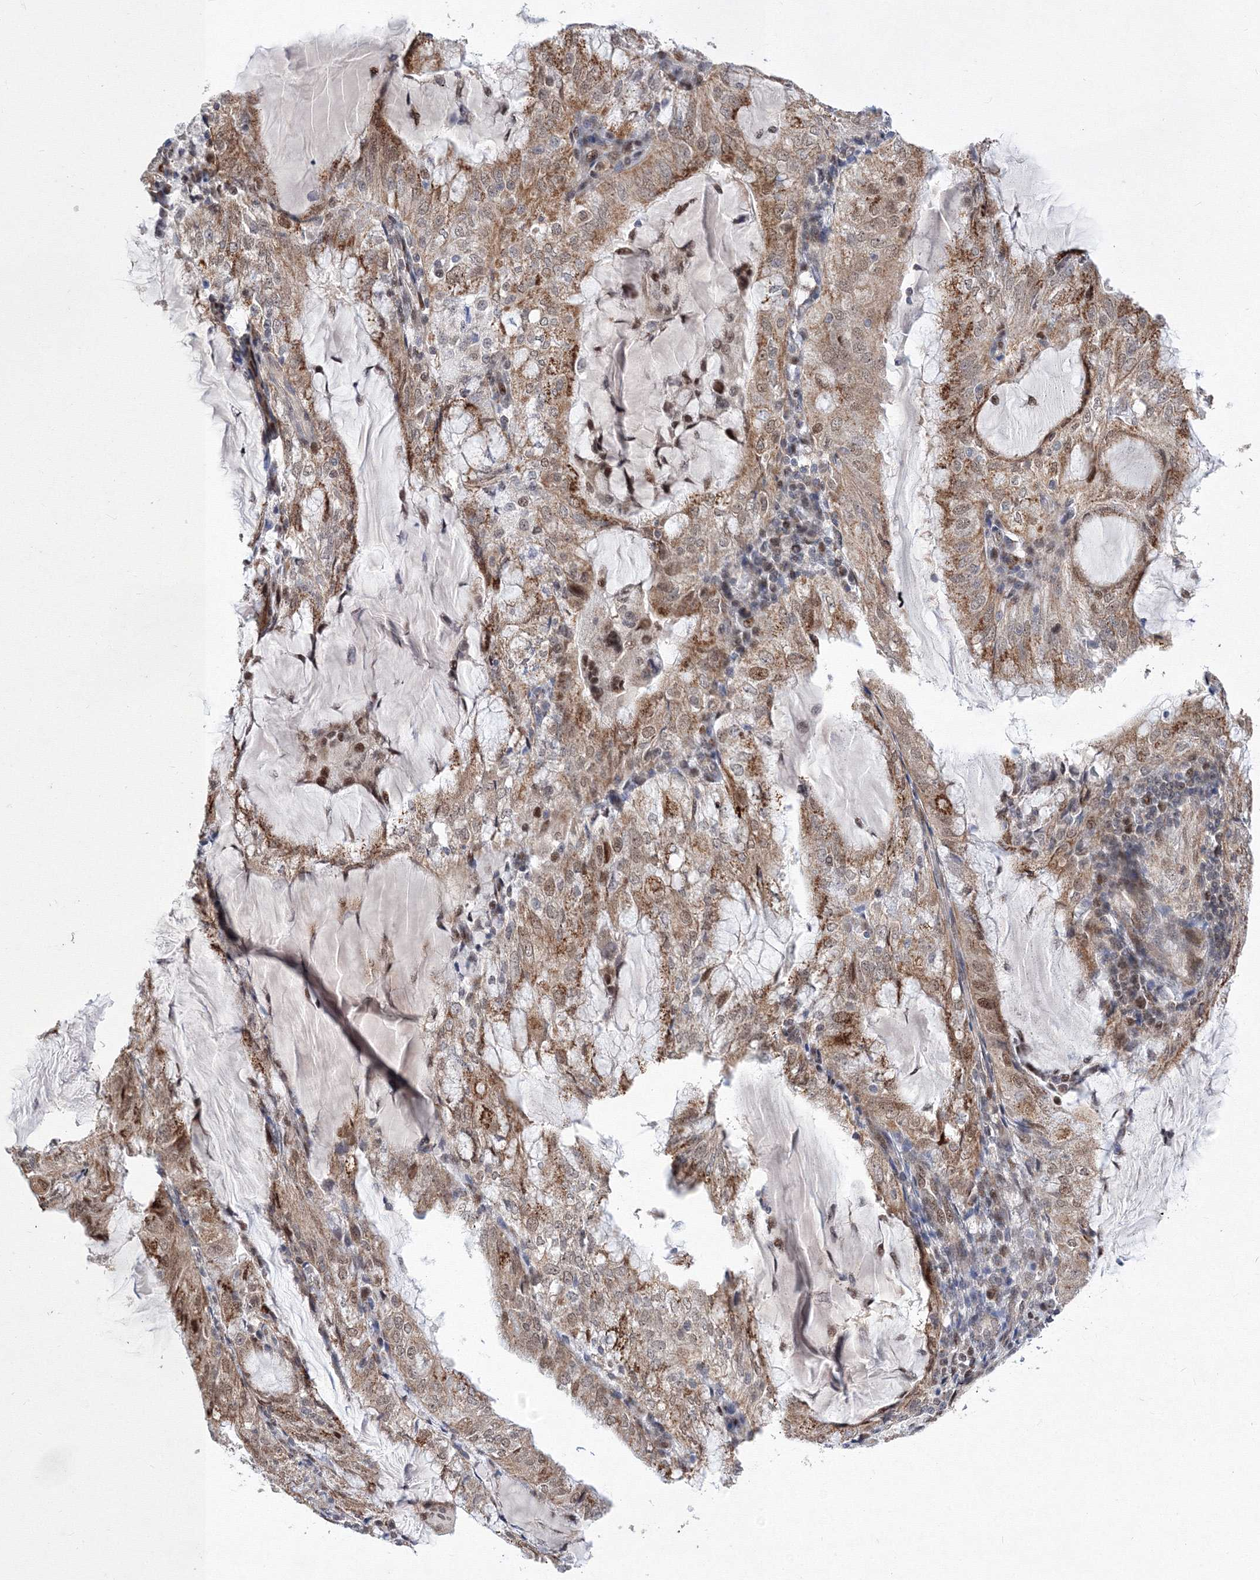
{"staining": {"intensity": "moderate", "quantity": ">75%", "location": "cytoplasmic/membranous,nuclear"}, "tissue": "endometrial cancer", "cell_type": "Tumor cells", "image_type": "cancer", "snomed": [{"axis": "morphology", "description": "Adenocarcinoma, NOS"}, {"axis": "topography", "description": "Endometrium"}], "caption": "Immunohistochemical staining of human endometrial adenocarcinoma exhibits medium levels of moderate cytoplasmic/membranous and nuclear protein expression in about >75% of tumor cells. (brown staining indicates protein expression, while blue staining denotes nuclei).", "gene": "GPN1", "patient": {"sex": "female", "age": 81}}